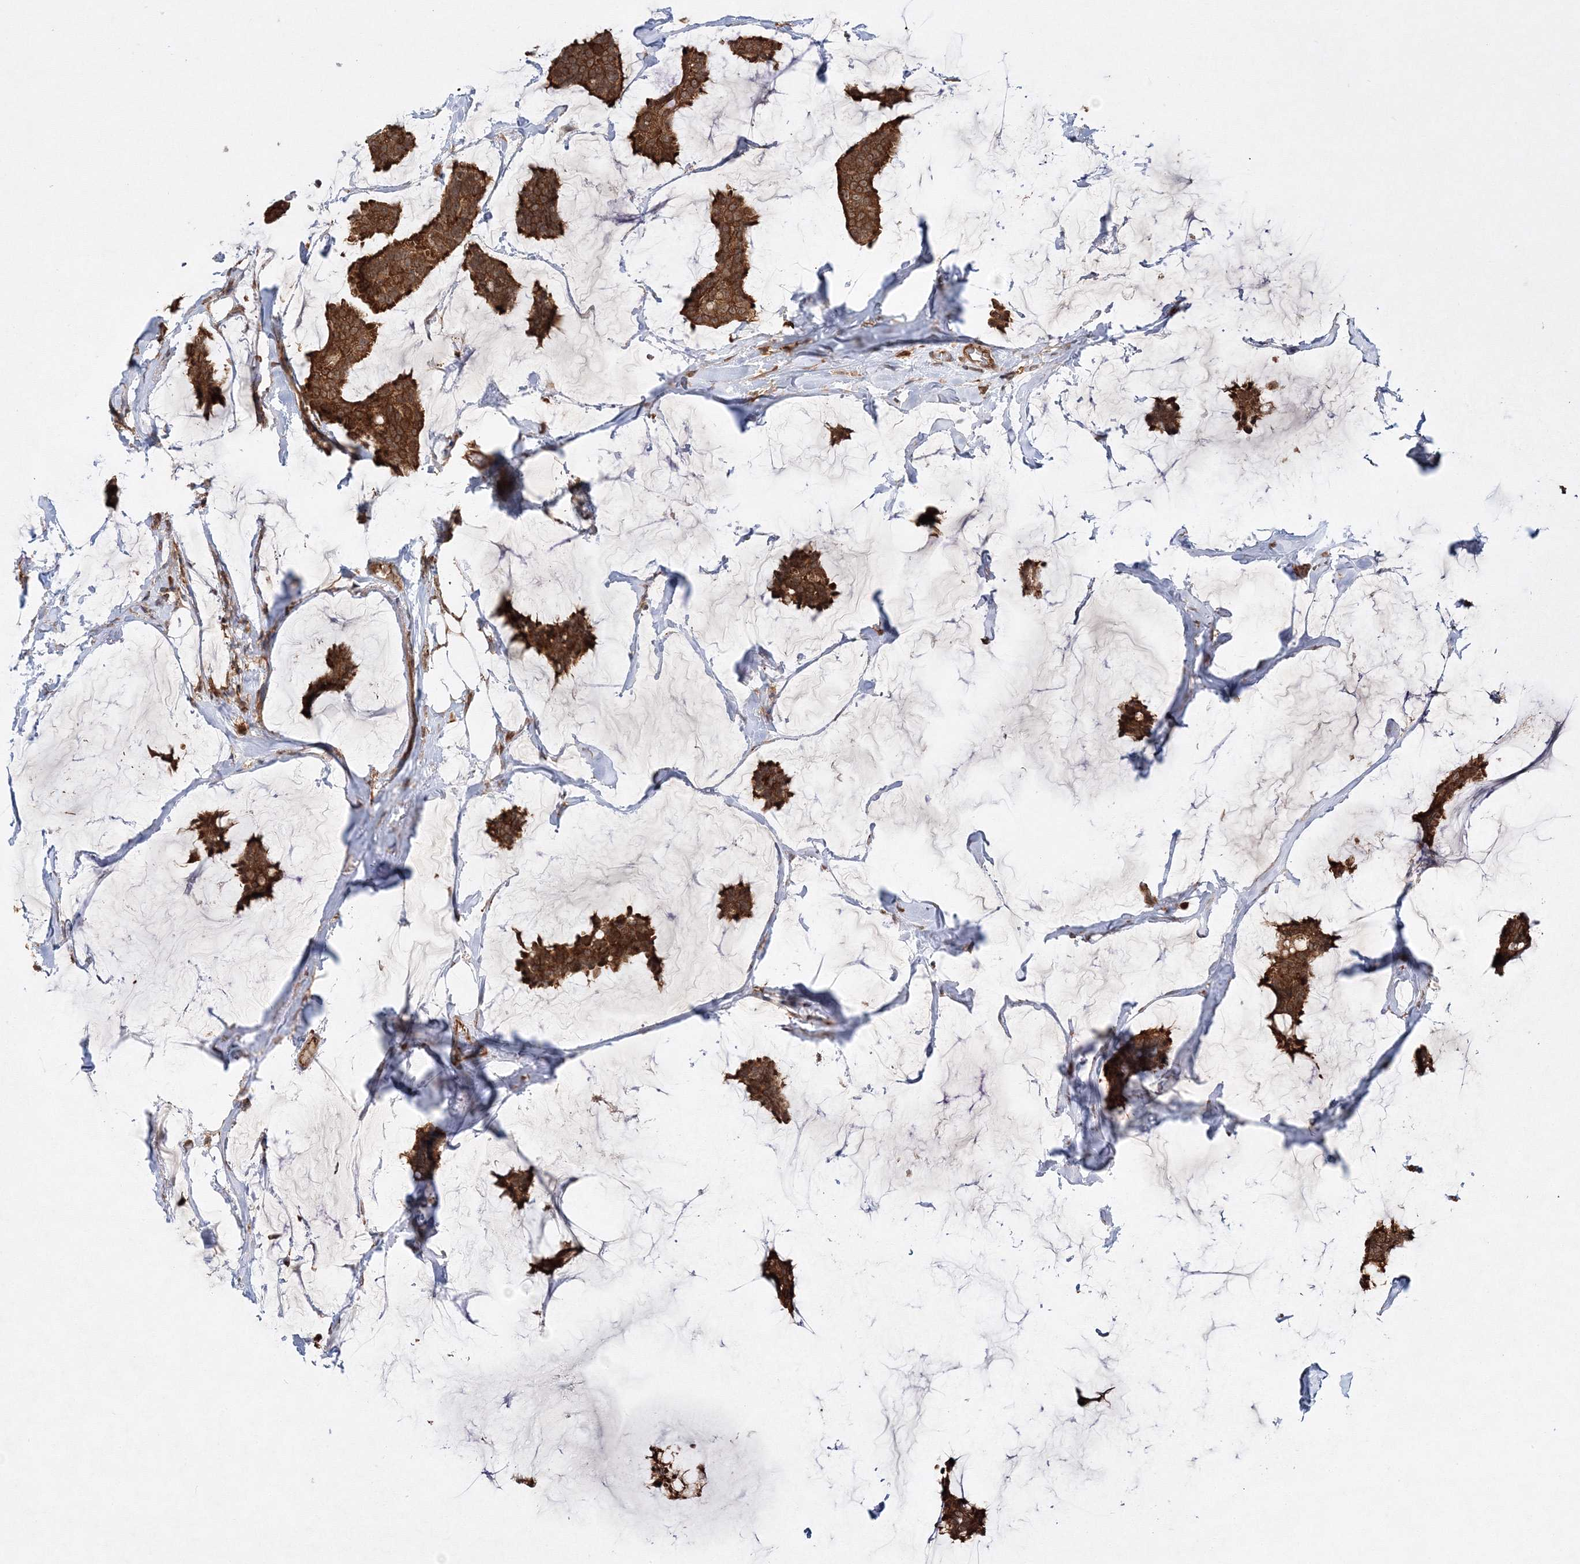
{"staining": {"intensity": "strong", "quantity": ">75%", "location": "cytoplasmic/membranous"}, "tissue": "breast cancer", "cell_type": "Tumor cells", "image_type": "cancer", "snomed": [{"axis": "morphology", "description": "Duct carcinoma"}, {"axis": "topography", "description": "Breast"}], "caption": "Immunohistochemistry (IHC) image of neoplastic tissue: intraductal carcinoma (breast) stained using immunohistochemistry demonstrates high levels of strong protein expression localized specifically in the cytoplasmic/membranous of tumor cells, appearing as a cytoplasmic/membranous brown color.", "gene": "WDR37", "patient": {"sex": "female", "age": 93}}